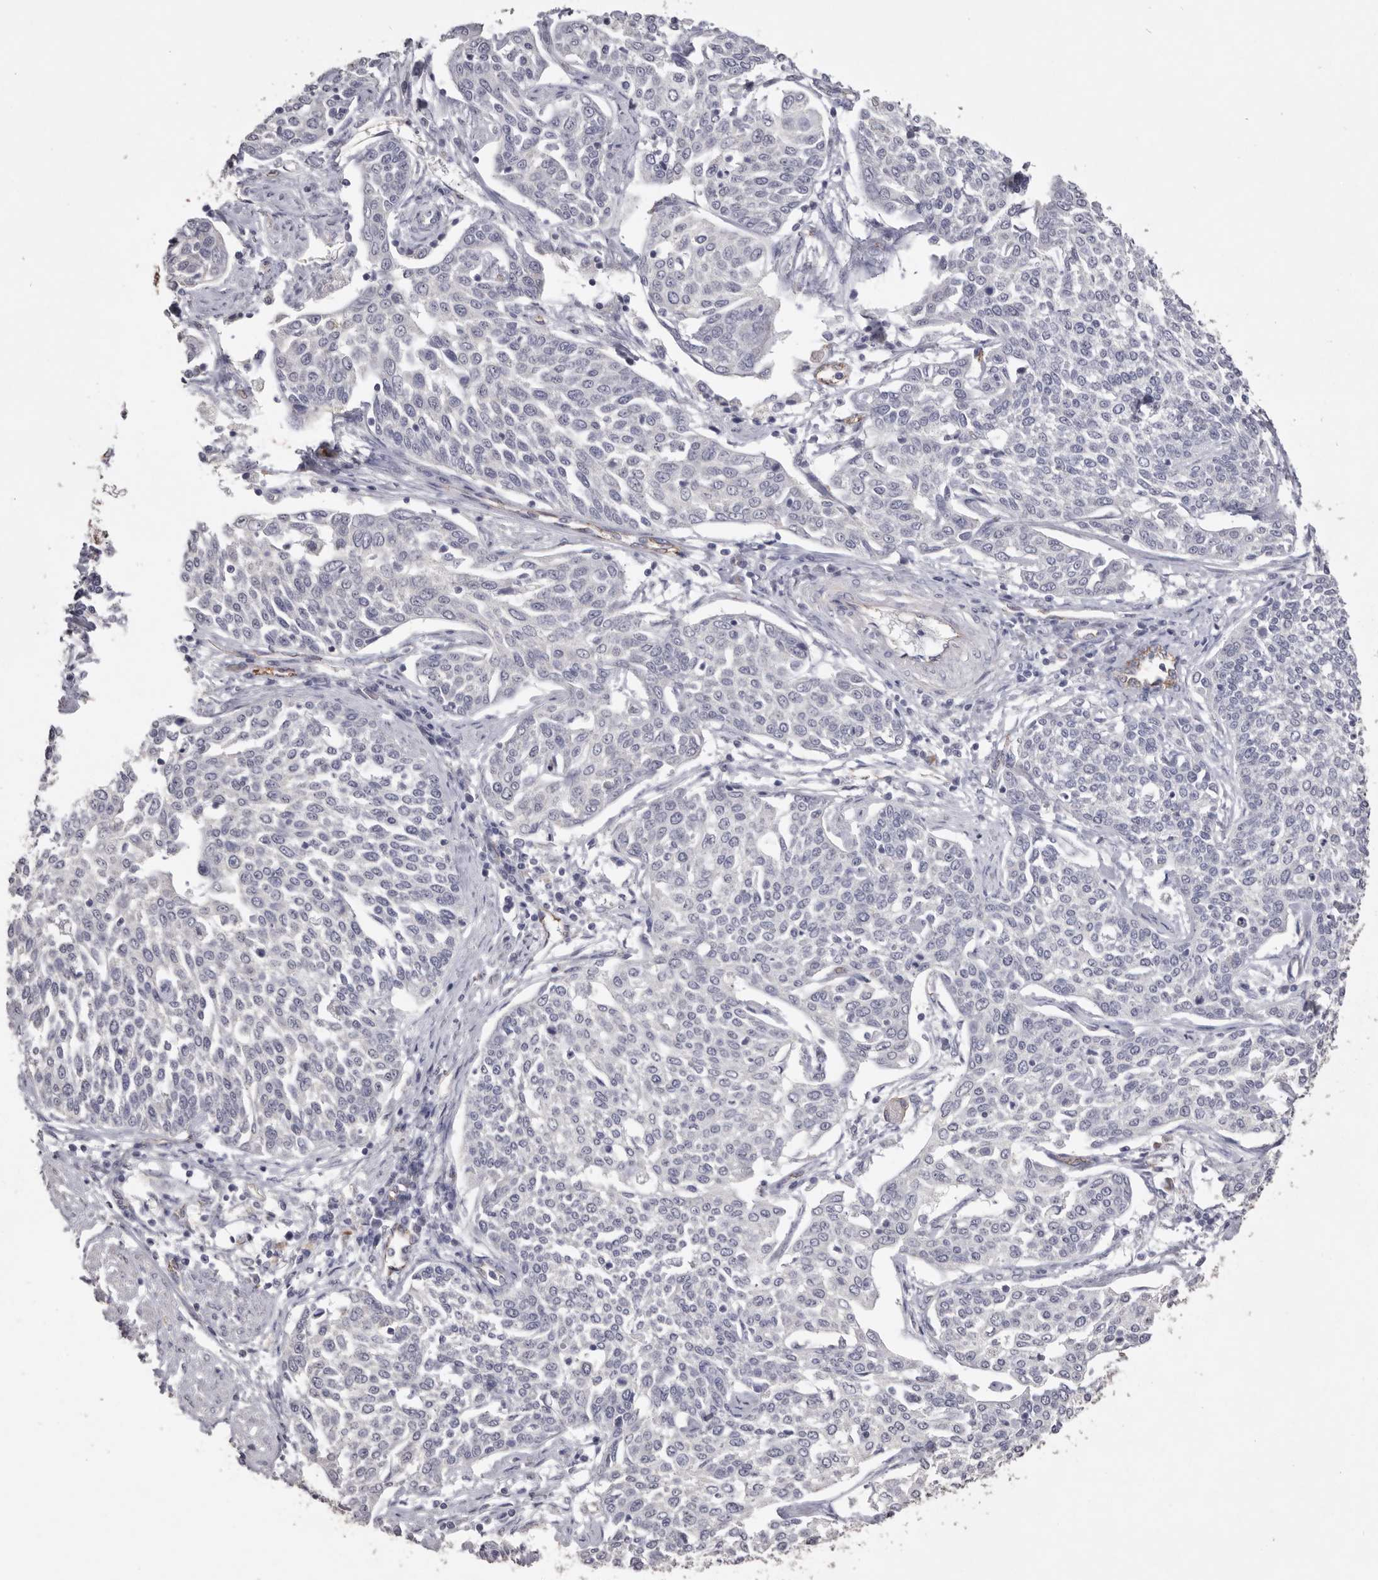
{"staining": {"intensity": "negative", "quantity": "none", "location": "none"}, "tissue": "cervical cancer", "cell_type": "Tumor cells", "image_type": "cancer", "snomed": [{"axis": "morphology", "description": "Squamous cell carcinoma, NOS"}, {"axis": "topography", "description": "Cervix"}], "caption": "The IHC image has no significant expression in tumor cells of cervical cancer (squamous cell carcinoma) tissue. (DAB (3,3'-diaminobenzidine) IHC with hematoxylin counter stain).", "gene": "ZYG11B", "patient": {"sex": "female", "age": 34}}